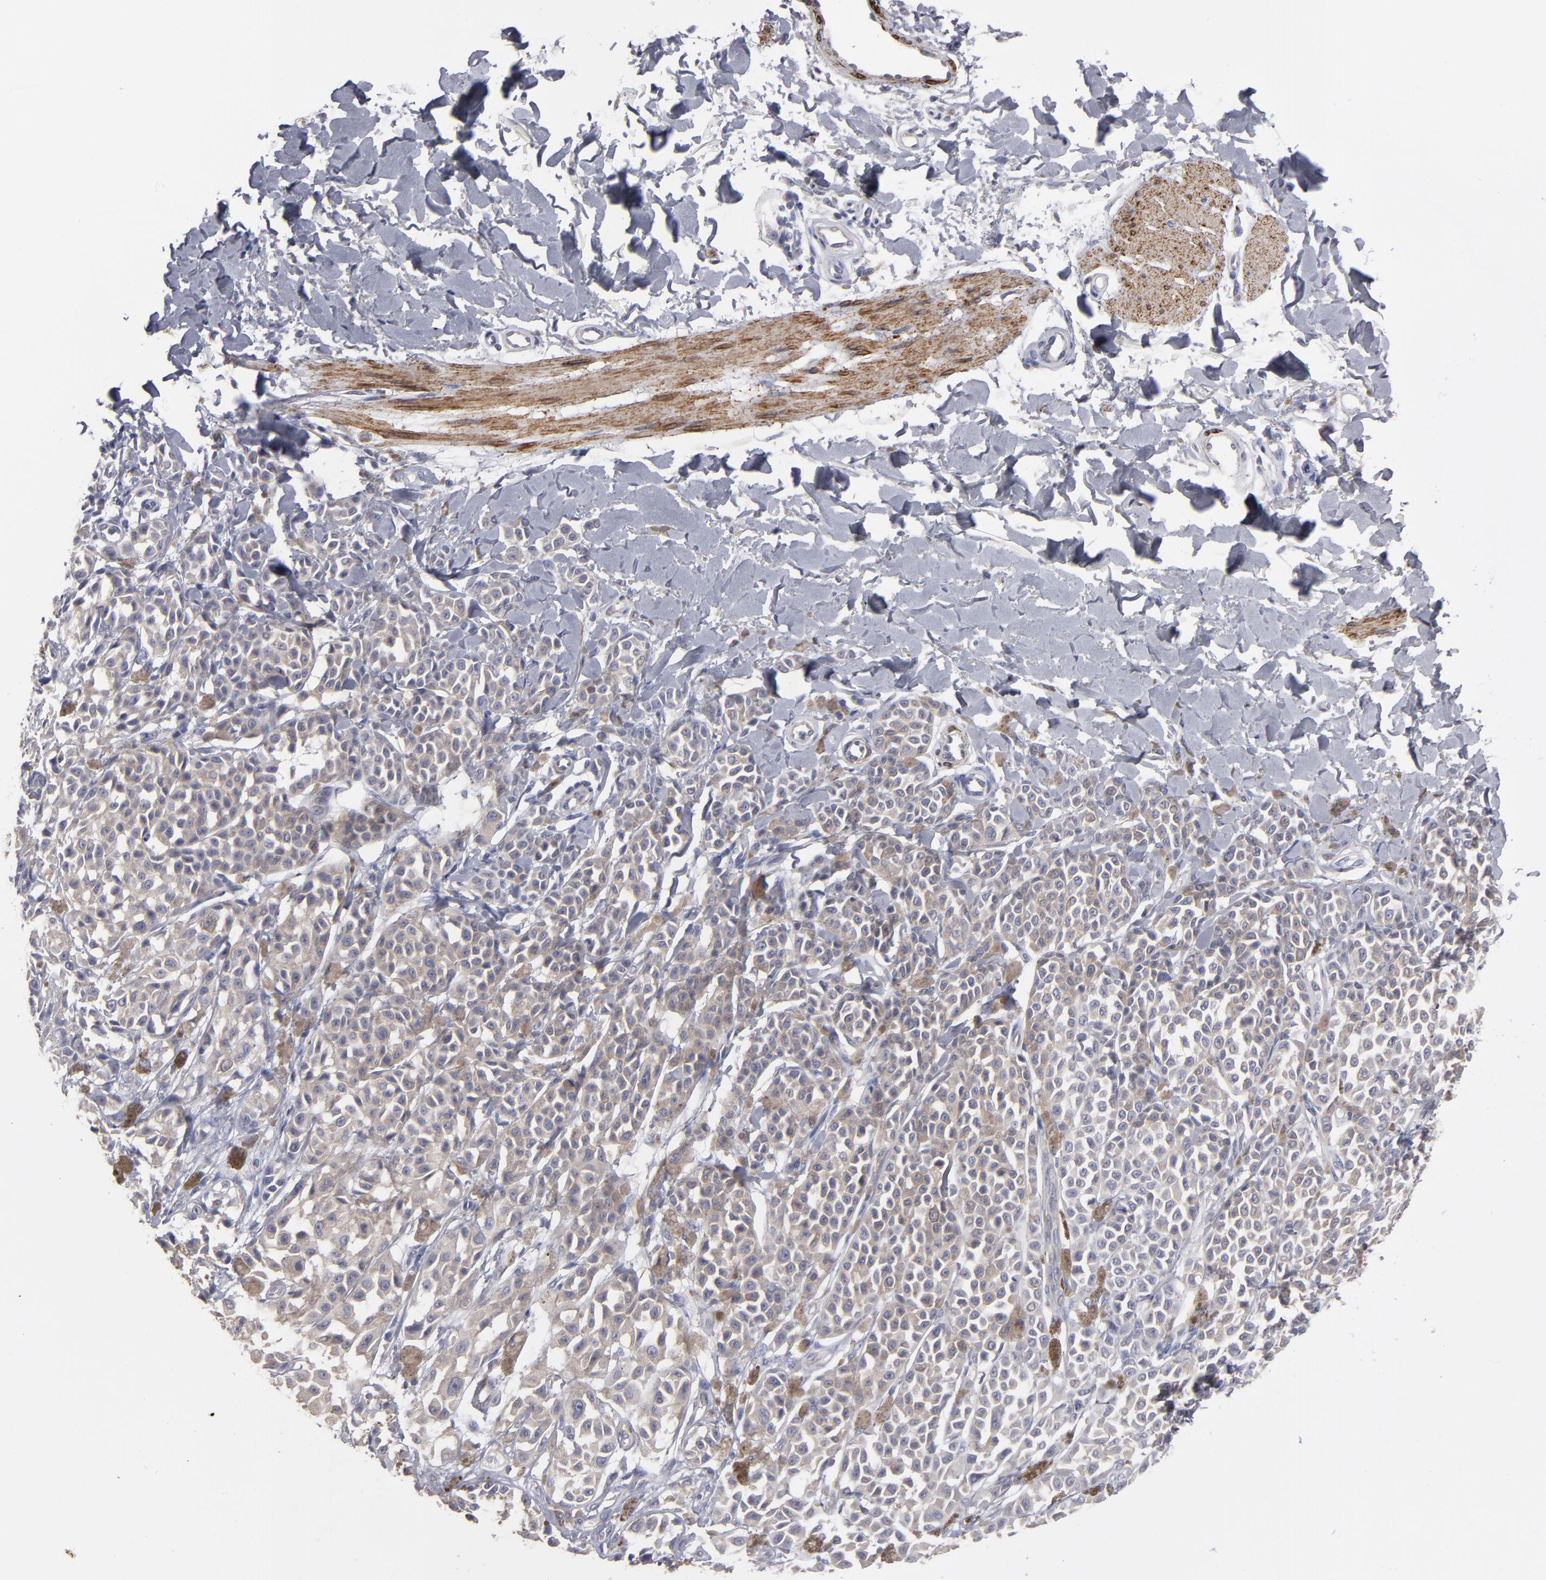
{"staining": {"intensity": "weak", "quantity": "25%-75%", "location": "cytoplasmic/membranous"}, "tissue": "melanoma", "cell_type": "Tumor cells", "image_type": "cancer", "snomed": [{"axis": "morphology", "description": "Malignant melanoma, NOS"}, {"axis": "topography", "description": "Skin"}], "caption": "DAB immunohistochemical staining of melanoma reveals weak cytoplasmic/membranous protein expression in approximately 25%-75% of tumor cells. (Brightfield microscopy of DAB IHC at high magnification).", "gene": "SLMAP", "patient": {"sex": "female", "age": 38}}